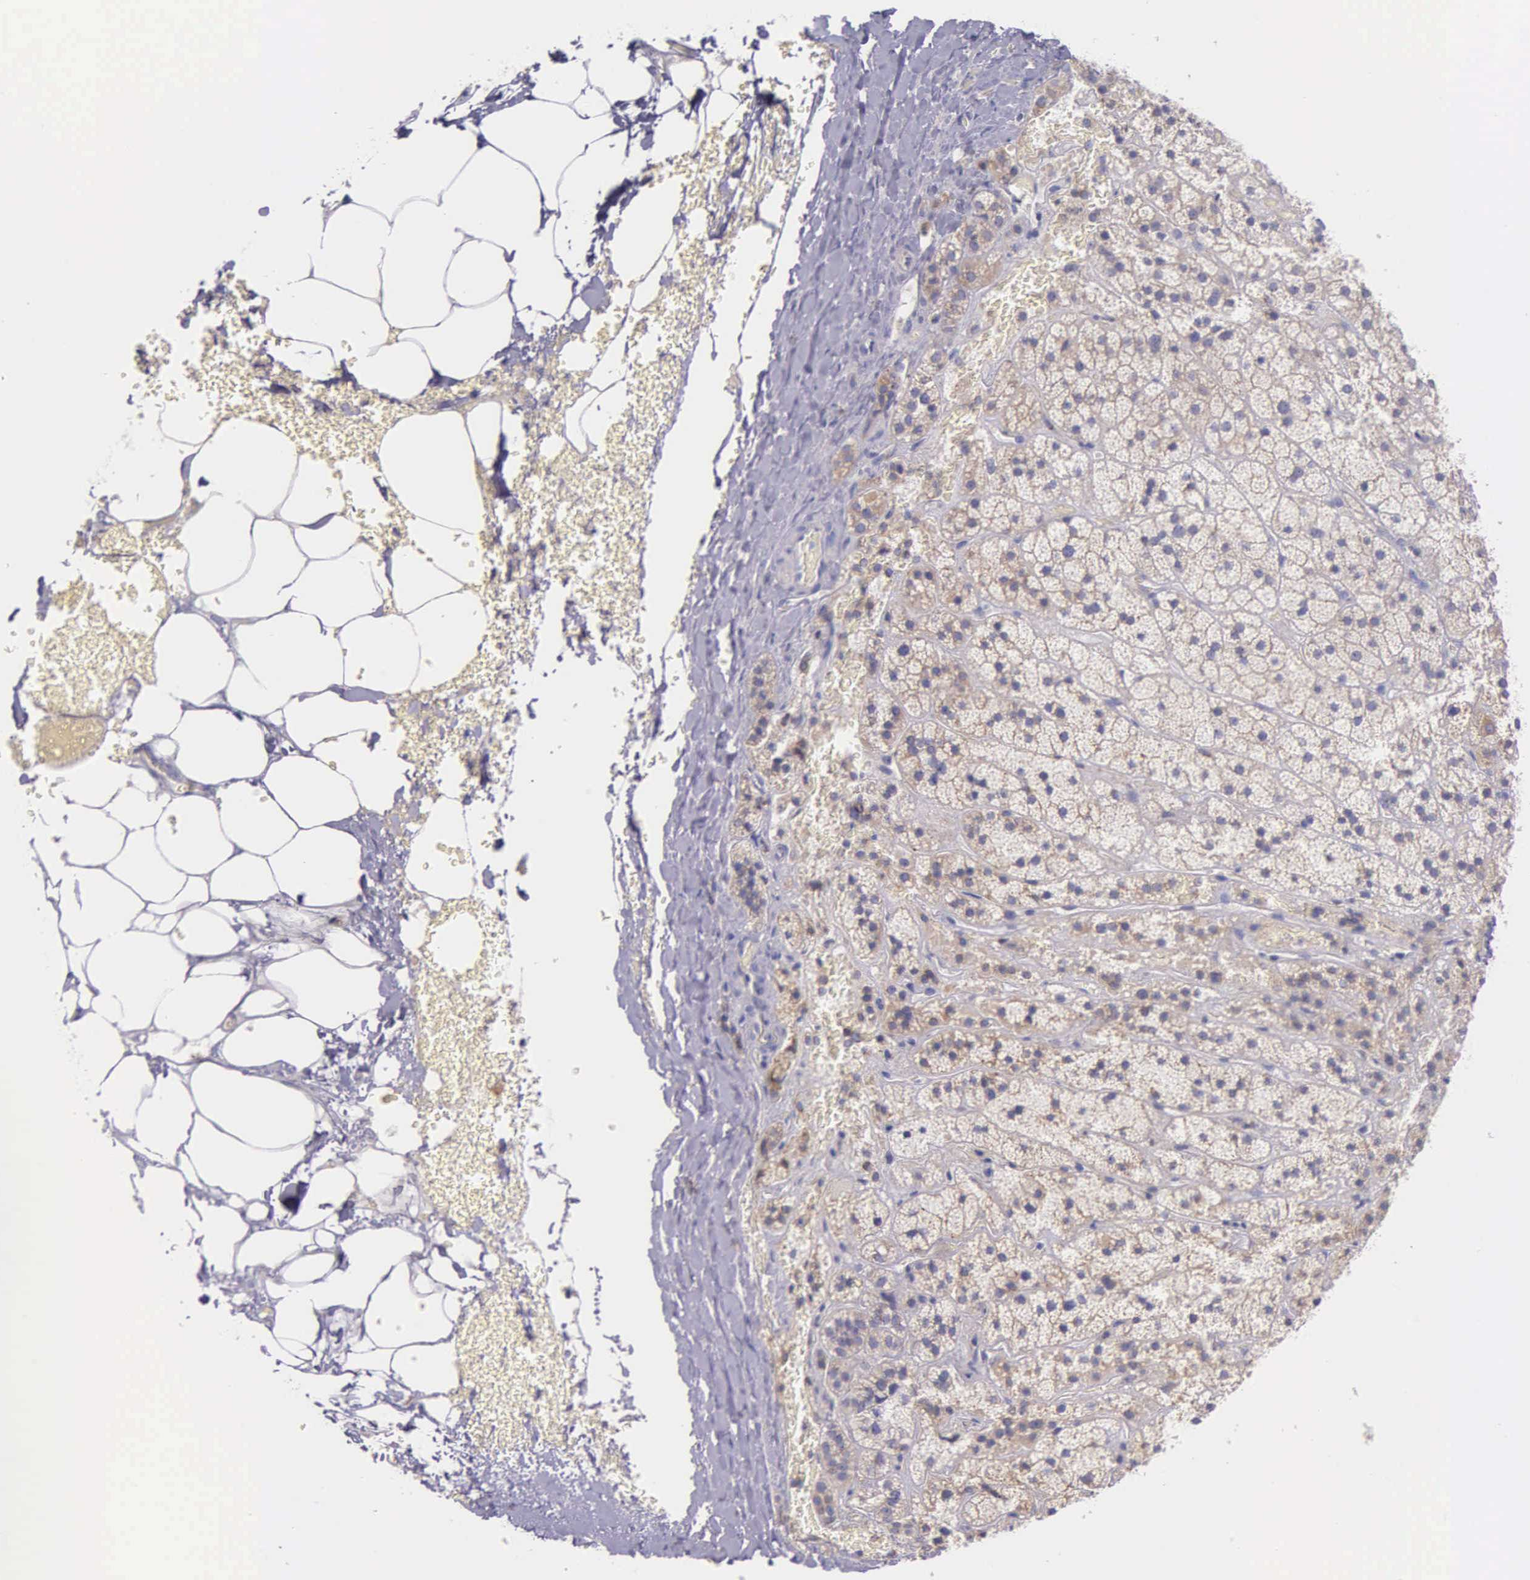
{"staining": {"intensity": "weak", "quantity": ">75%", "location": "cytoplasmic/membranous"}, "tissue": "adrenal gland", "cell_type": "Glandular cells", "image_type": "normal", "snomed": [{"axis": "morphology", "description": "Normal tissue, NOS"}, {"axis": "topography", "description": "Adrenal gland"}], "caption": "IHC image of unremarkable human adrenal gland stained for a protein (brown), which shows low levels of weak cytoplasmic/membranous positivity in about >75% of glandular cells.", "gene": "CTAGE15", "patient": {"sex": "male", "age": 57}}